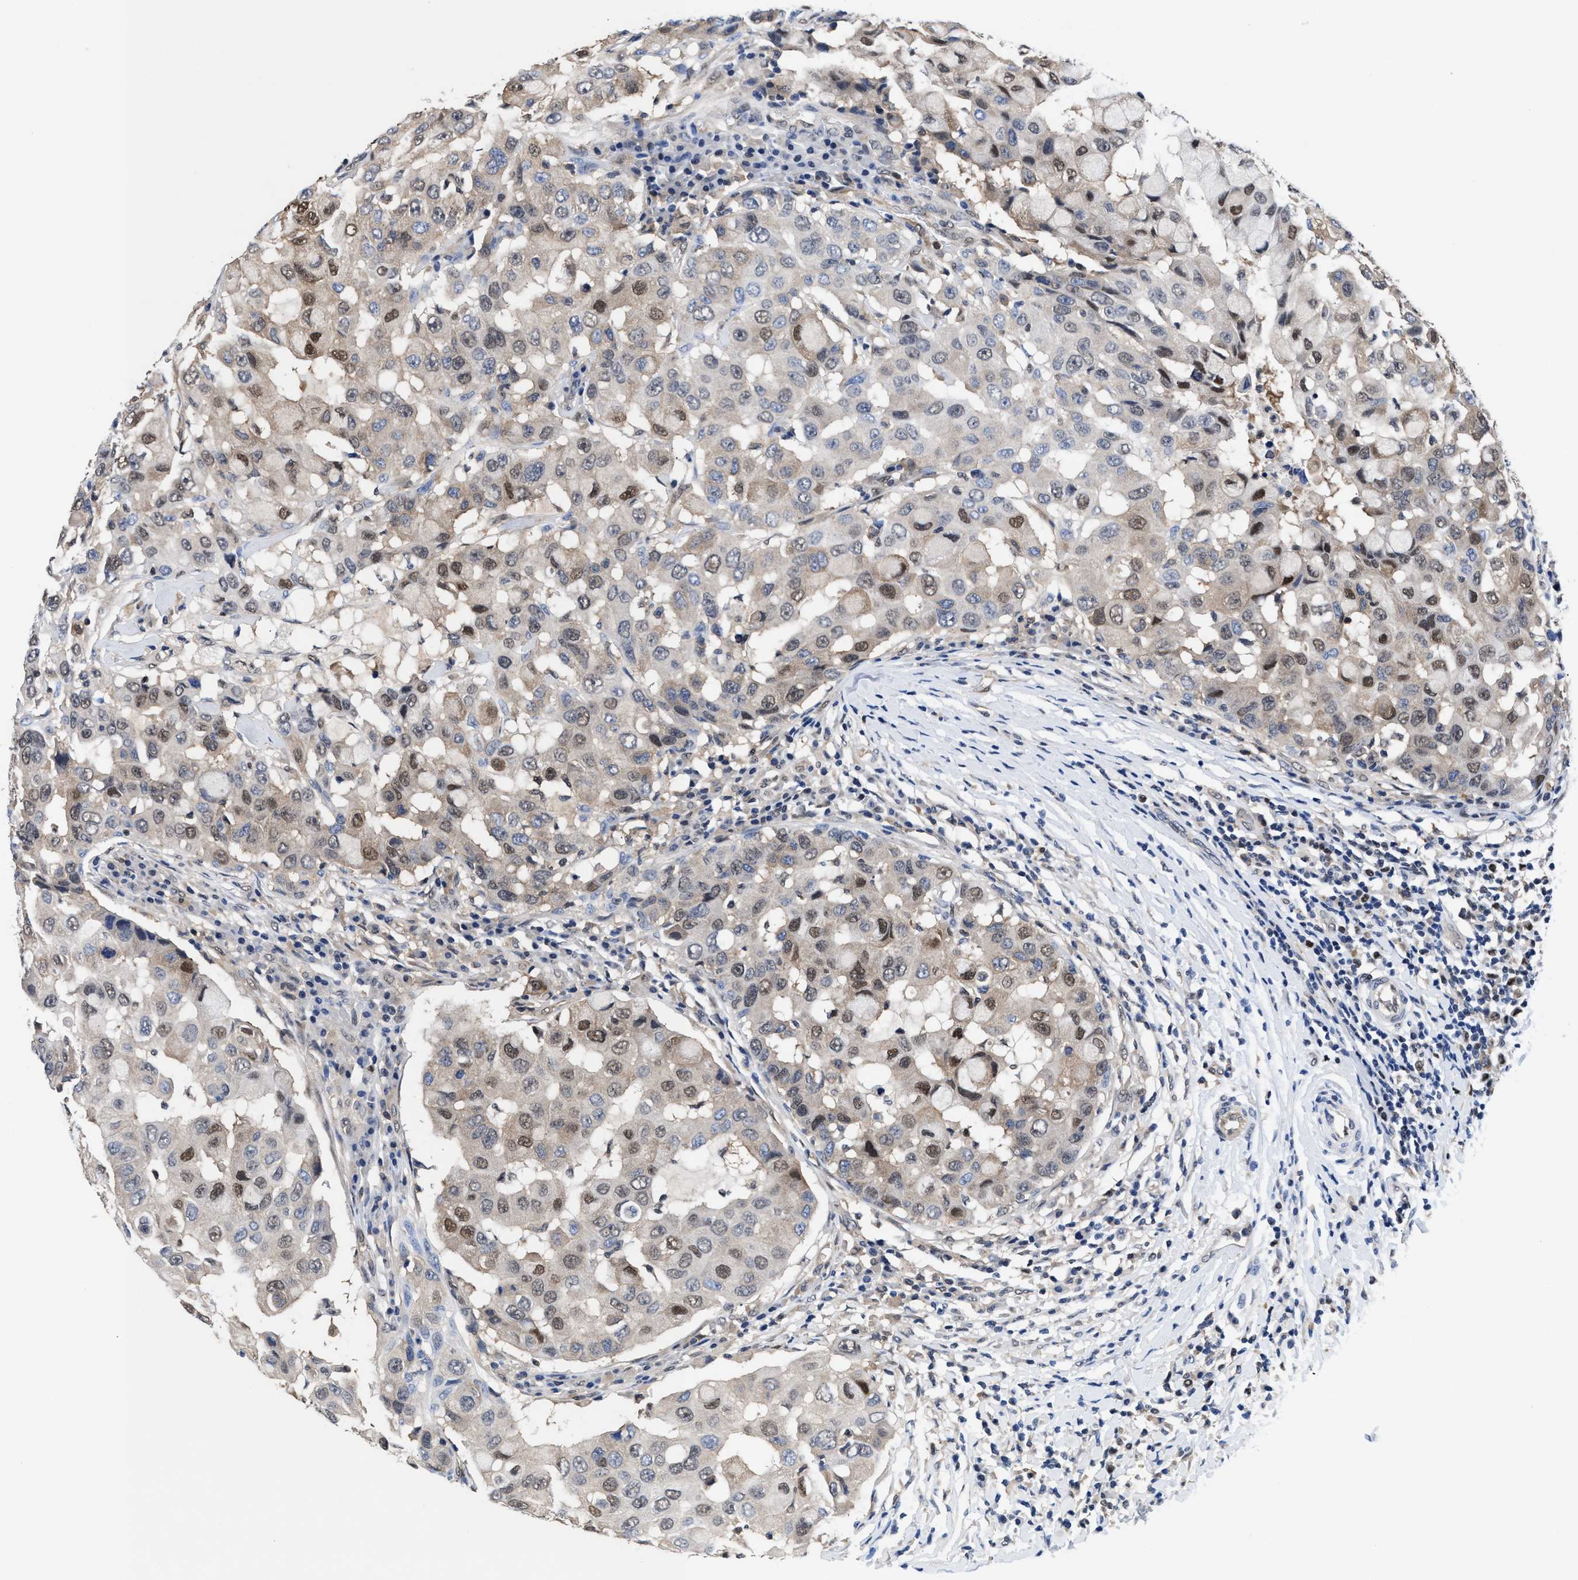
{"staining": {"intensity": "weak", "quantity": "25%-75%", "location": "nuclear"}, "tissue": "breast cancer", "cell_type": "Tumor cells", "image_type": "cancer", "snomed": [{"axis": "morphology", "description": "Duct carcinoma"}, {"axis": "topography", "description": "Breast"}], "caption": "Immunohistochemistry image of human breast cancer stained for a protein (brown), which displays low levels of weak nuclear expression in about 25%-75% of tumor cells.", "gene": "ACLY", "patient": {"sex": "female", "age": 27}}